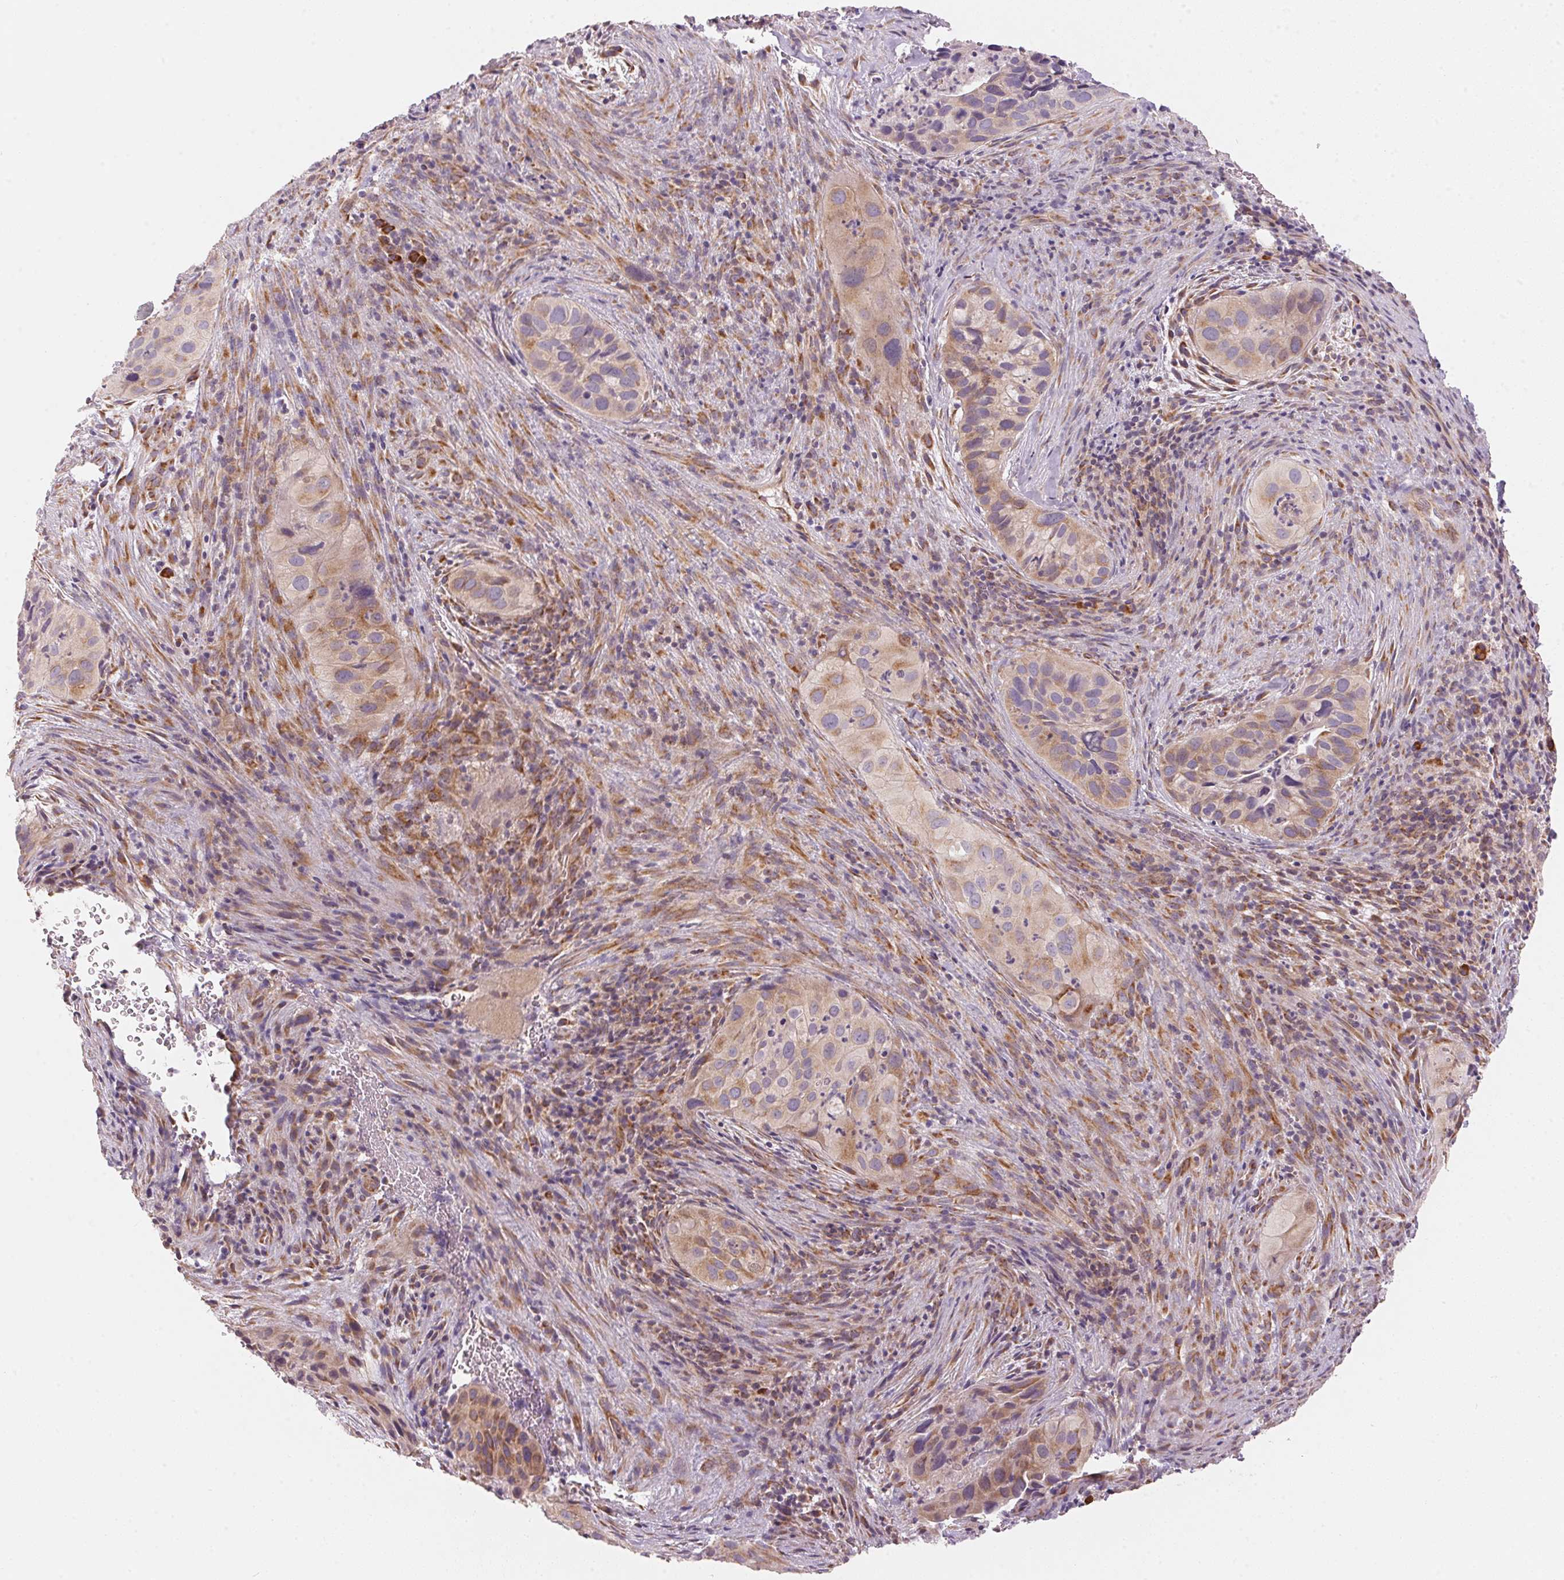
{"staining": {"intensity": "moderate", "quantity": "25%-75%", "location": "cytoplasmic/membranous"}, "tissue": "cervical cancer", "cell_type": "Tumor cells", "image_type": "cancer", "snomed": [{"axis": "morphology", "description": "Squamous cell carcinoma, NOS"}, {"axis": "topography", "description": "Cervix"}], "caption": "A histopathology image of human cervical squamous cell carcinoma stained for a protein exhibits moderate cytoplasmic/membranous brown staining in tumor cells. (Stains: DAB (3,3'-diaminobenzidine) in brown, nuclei in blue, Microscopy: brightfield microscopy at high magnification).", "gene": "BLOC1S2", "patient": {"sex": "female", "age": 38}}